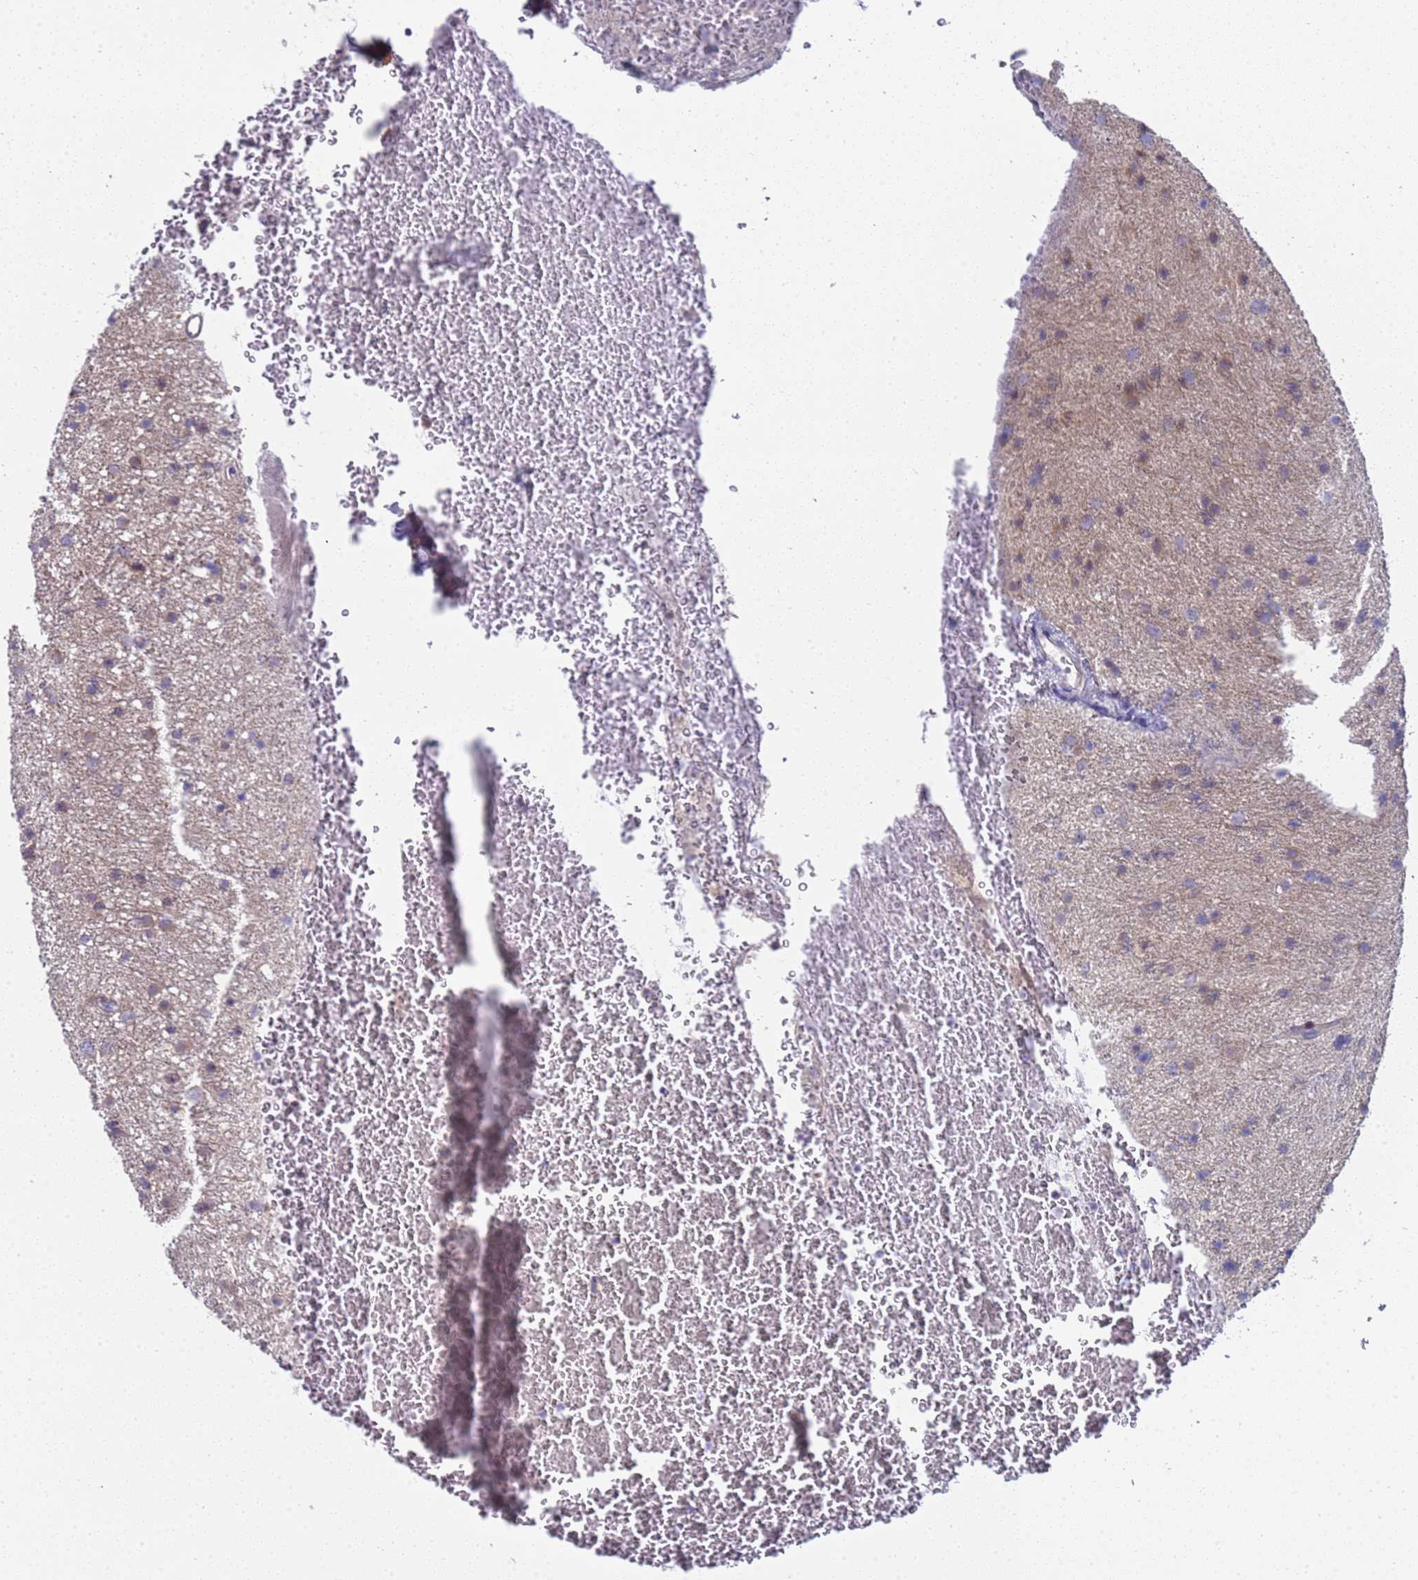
{"staining": {"intensity": "weak", "quantity": "<25%", "location": "nuclear"}, "tissue": "glioma", "cell_type": "Tumor cells", "image_type": "cancer", "snomed": [{"axis": "morphology", "description": "Glioma, malignant, Low grade"}, {"axis": "topography", "description": "Cerebral cortex"}], "caption": "Immunohistochemistry (IHC) of human malignant glioma (low-grade) reveals no staining in tumor cells.", "gene": "ENOSF1", "patient": {"sex": "female", "age": 39}}